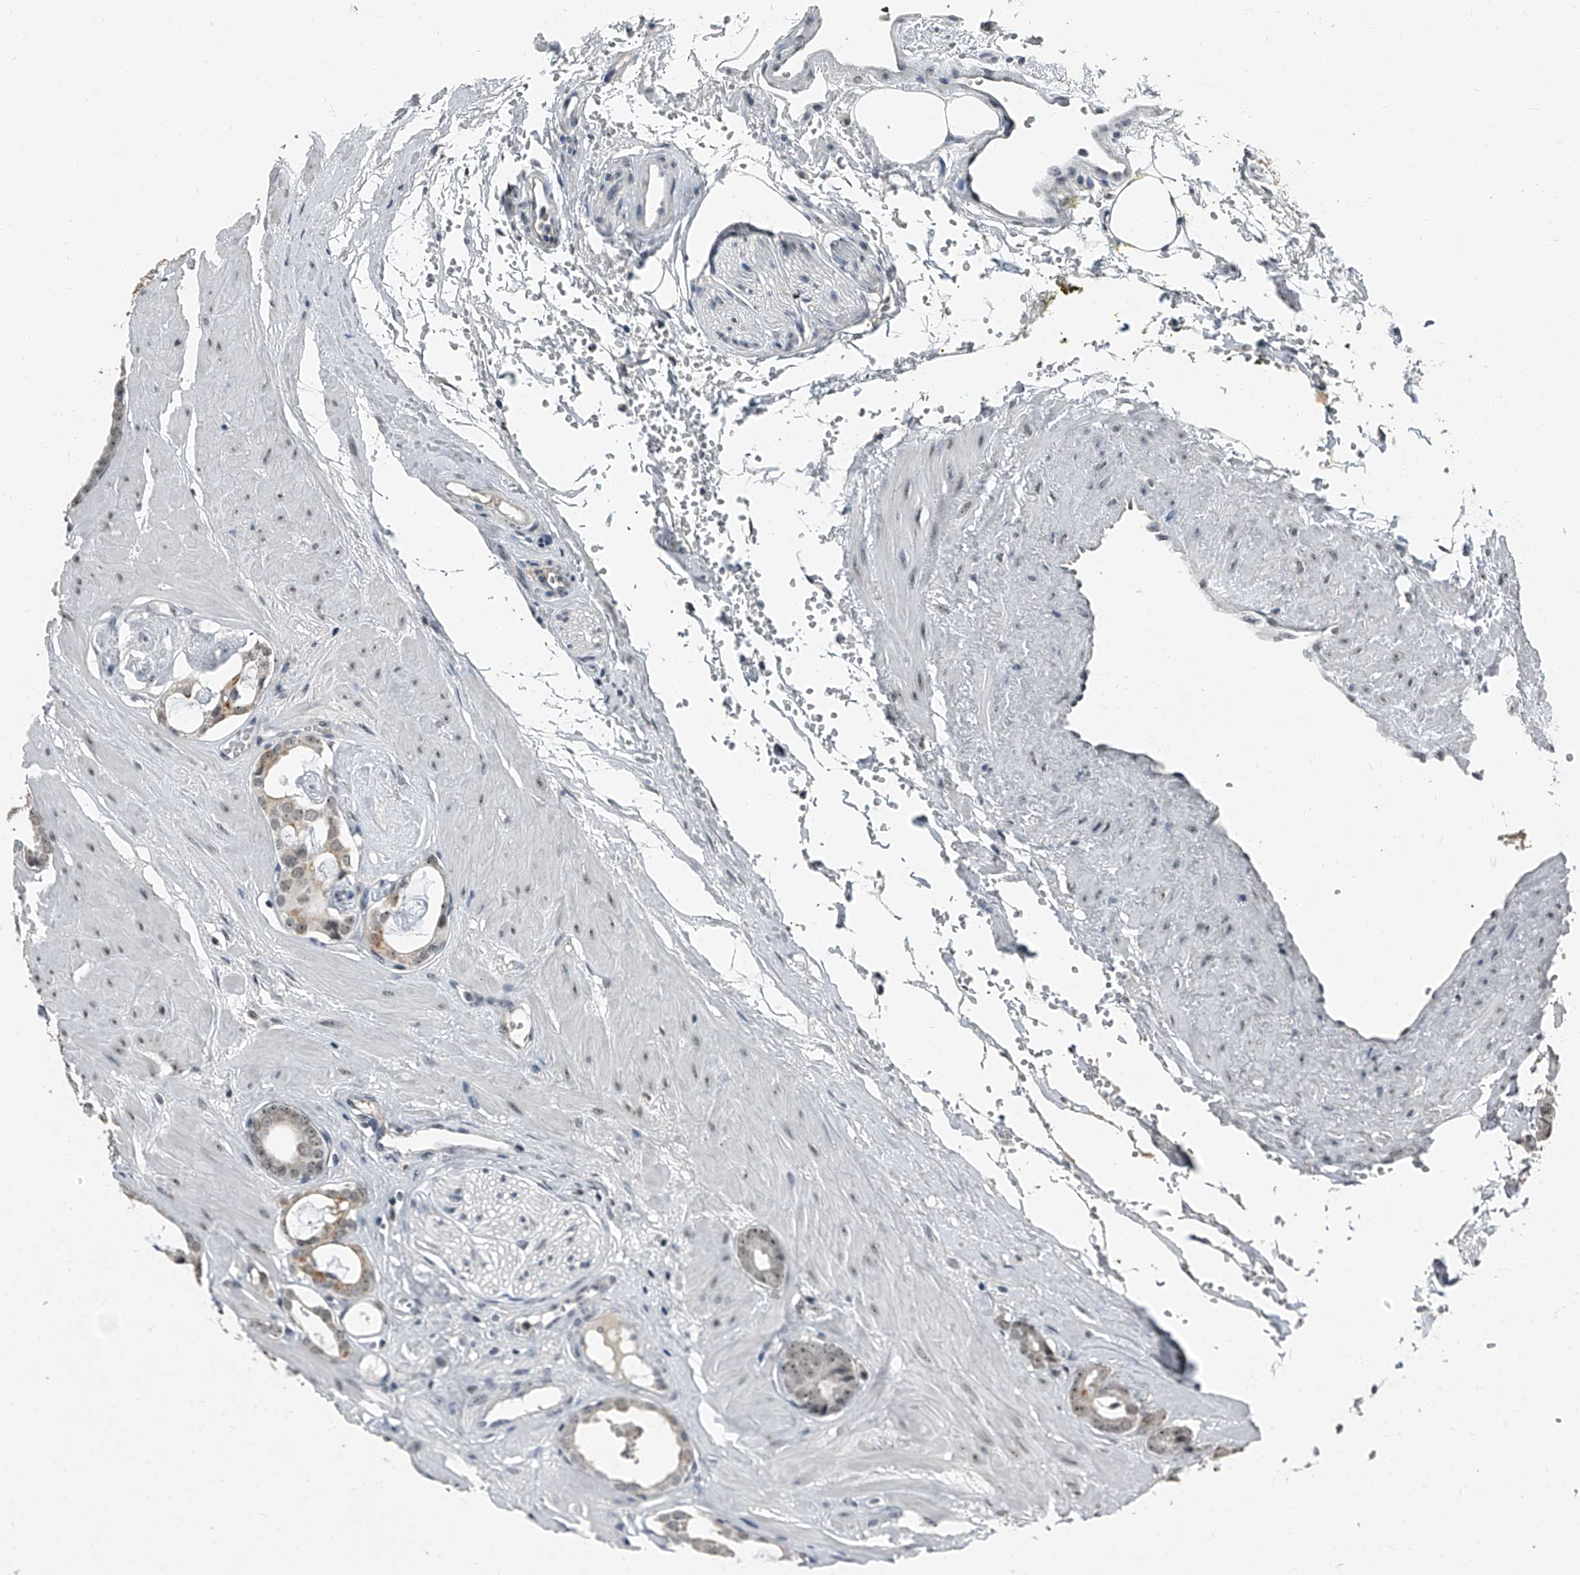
{"staining": {"intensity": "weak", "quantity": "25%-75%", "location": "nuclear"}, "tissue": "prostate cancer", "cell_type": "Tumor cells", "image_type": "cancer", "snomed": [{"axis": "morphology", "description": "Adenocarcinoma, Low grade"}, {"axis": "topography", "description": "Prostate"}], "caption": "Protein staining reveals weak nuclear expression in about 25%-75% of tumor cells in low-grade adenocarcinoma (prostate).", "gene": "TCOF1", "patient": {"sex": "male", "age": 53}}